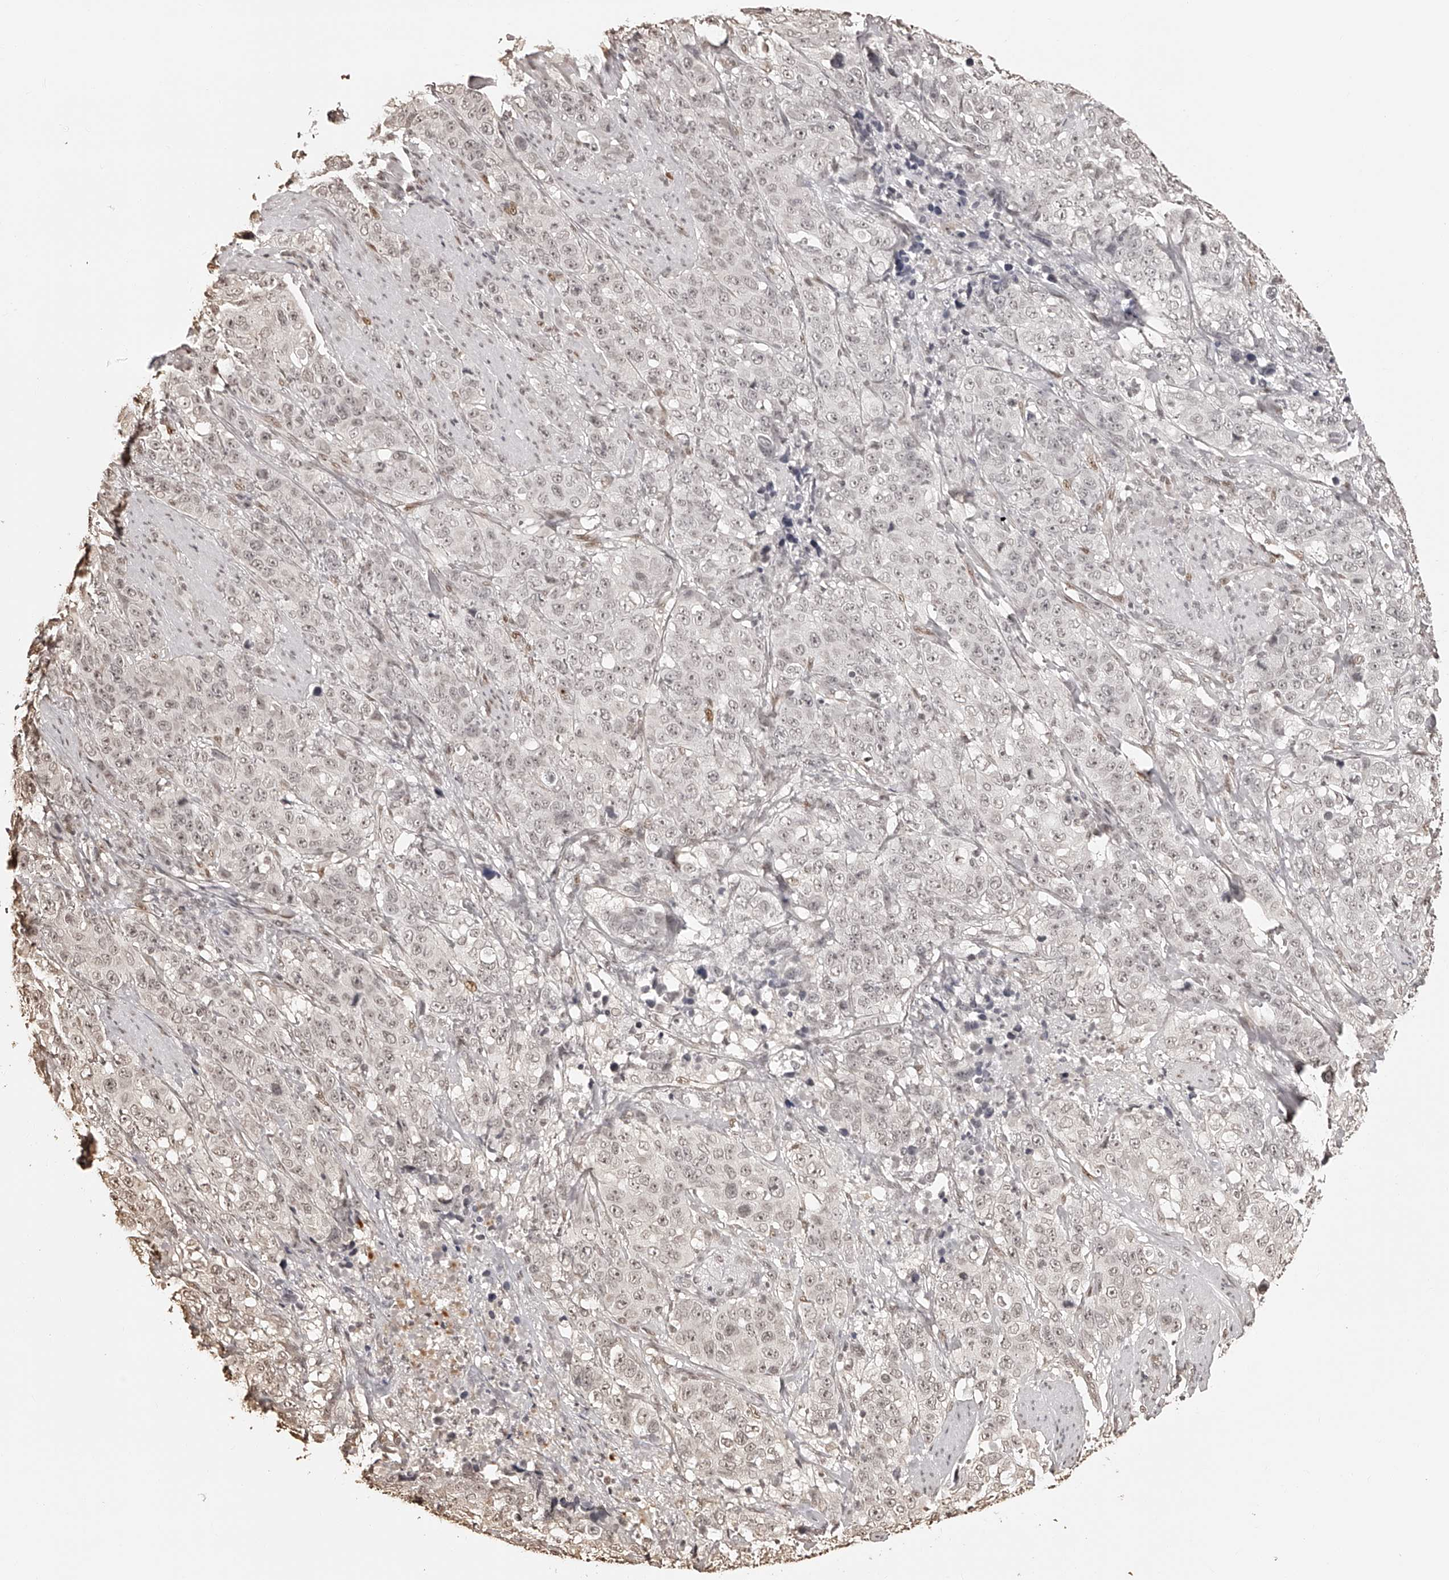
{"staining": {"intensity": "weak", "quantity": ">75%", "location": "nuclear"}, "tissue": "stomach cancer", "cell_type": "Tumor cells", "image_type": "cancer", "snomed": [{"axis": "morphology", "description": "Adenocarcinoma, NOS"}, {"axis": "topography", "description": "Stomach"}], "caption": "There is low levels of weak nuclear expression in tumor cells of stomach cancer (adenocarcinoma), as demonstrated by immunohistochemical staining (brown color).", "gene": "ZNF503", "patient": {"sex": "male", "age": 48}}